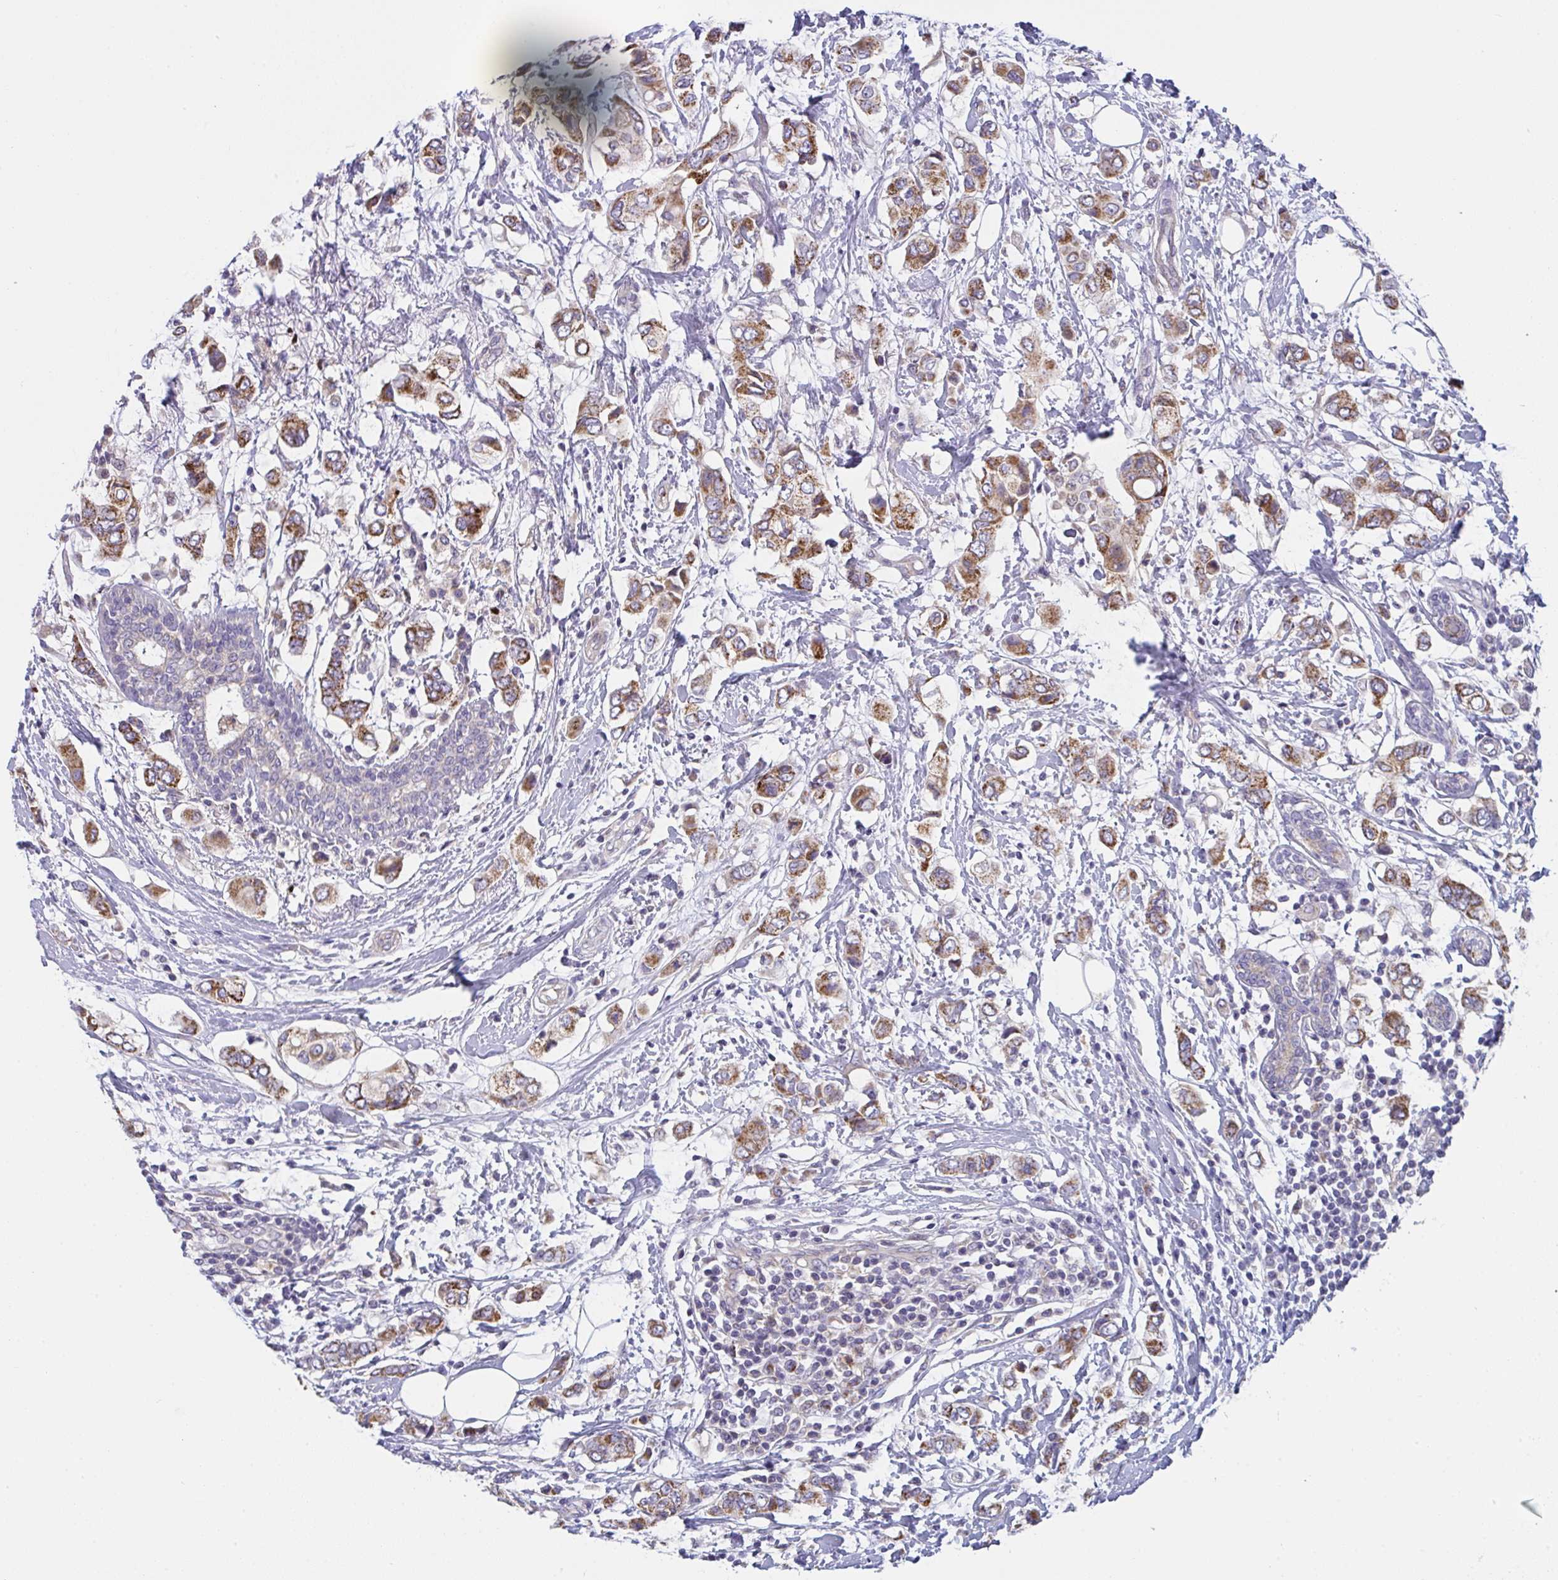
{"staining": {"intensity": "moderate", "quantity": ">75%", "location": "cytoplasmic/membranous"}, "tissue": "breast cancer", "cell_type": "Tumor cells", "image_type": "cancer", "snomed": [{"axis": "morphology", "description": "Lobular carcinoma"}, {"axis": "topography", "description": "Breast"}], "caption": "The photomicrograph exhibits a brown stain indicating the presence of a protein in the cytoplasmic/membranous of tumor cells in breast cancer.", "gene": "MRPS2", "patient": {"sex": "female", "age": 51}}